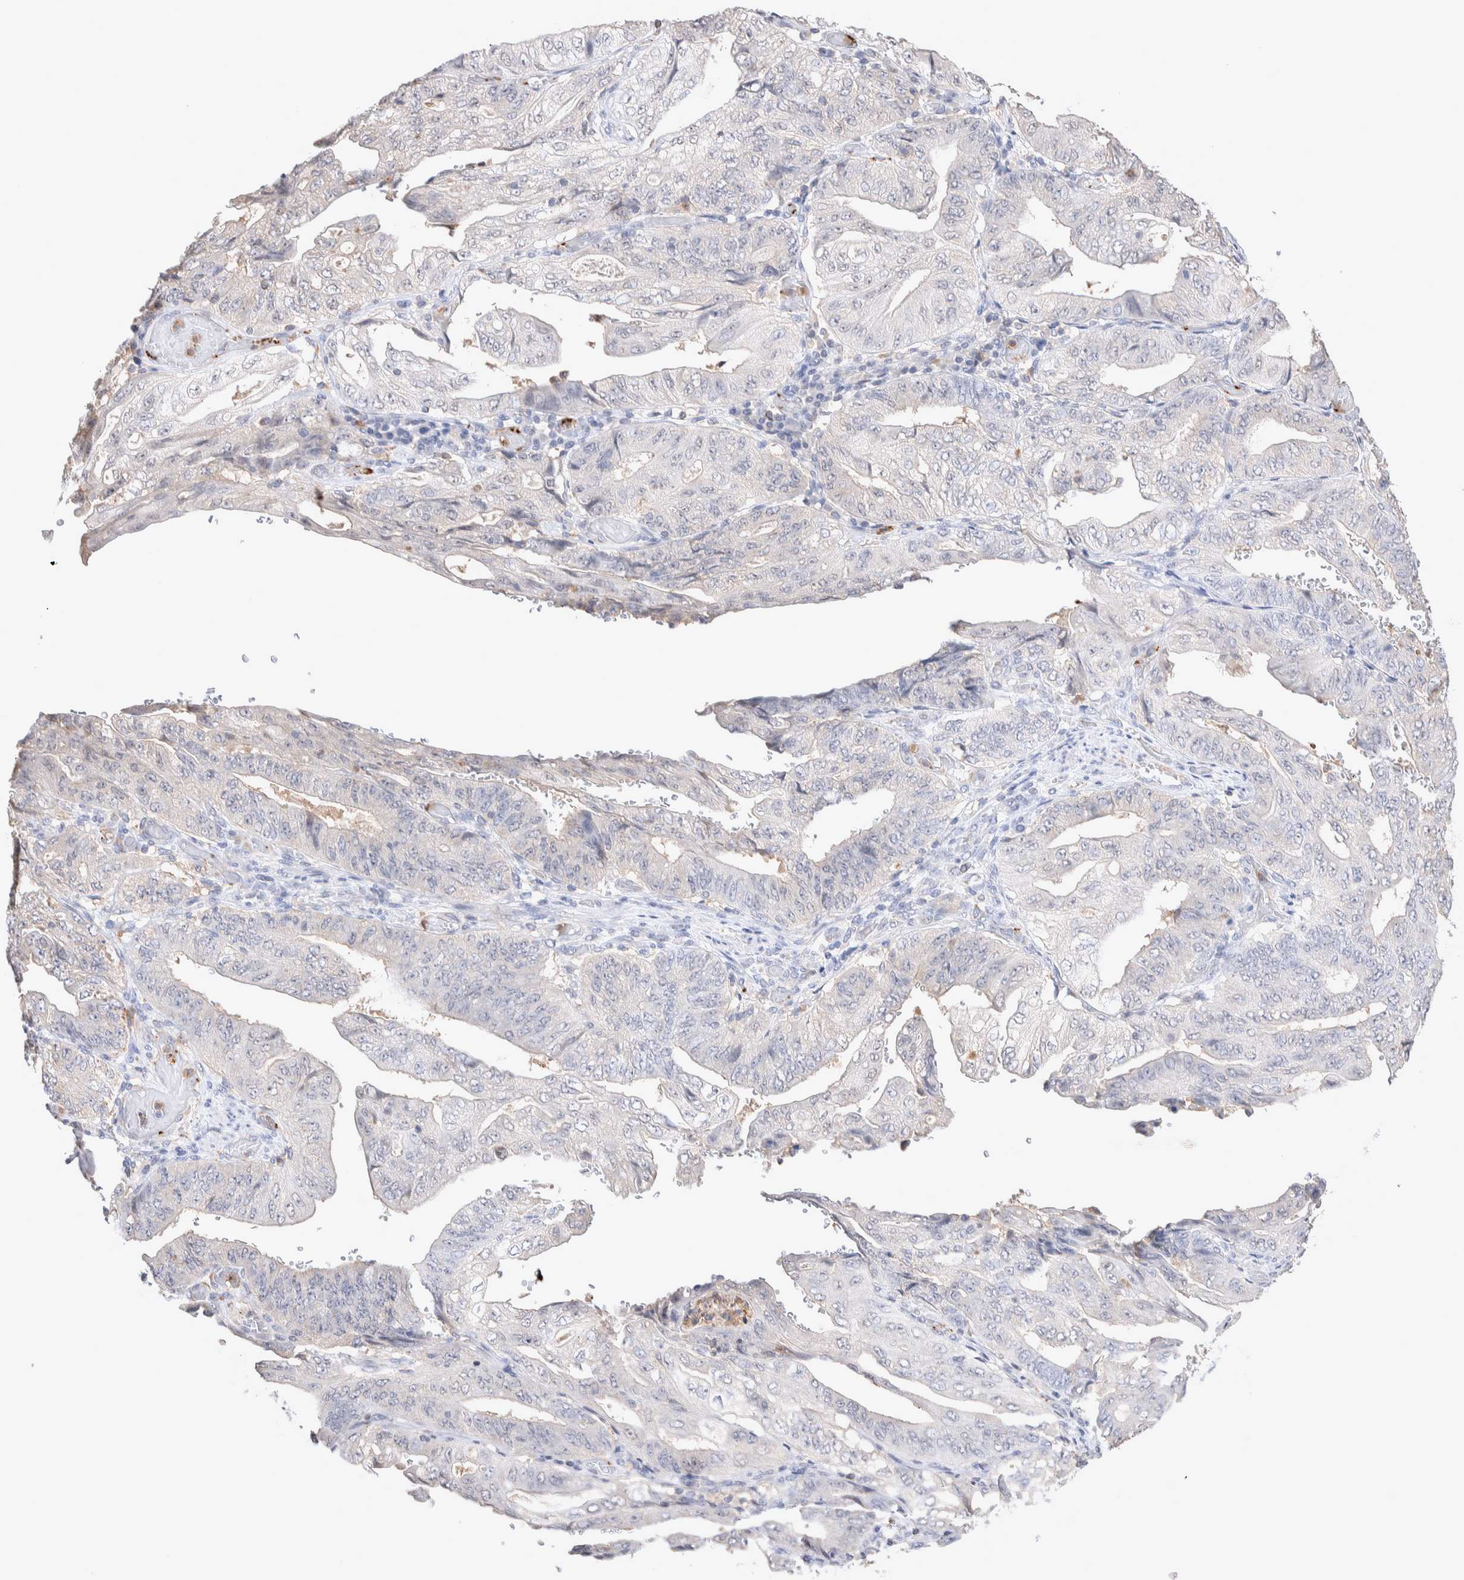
{"staining": {"intensity": "negative", "quantity": "none", "location": "none"}, "tissue": "stomach cancer", "cell_type": "Tumor cells", "image_type": "cancer", "snomed": [{"axis": "morphology", "description": "Adenocarcinoma, NOS"}, {"axis": "topography", "description": "Stomach"}], "caption": "Adenocarcinoma (stomach) was stained to show a protein in brown. There is no significant staining in tumor cells. (DAB (3,3'-diaminobenzidine) IHC, high magnification).", "gene": "FFAR2", "patient": {"sex": "female", "age": 73}}